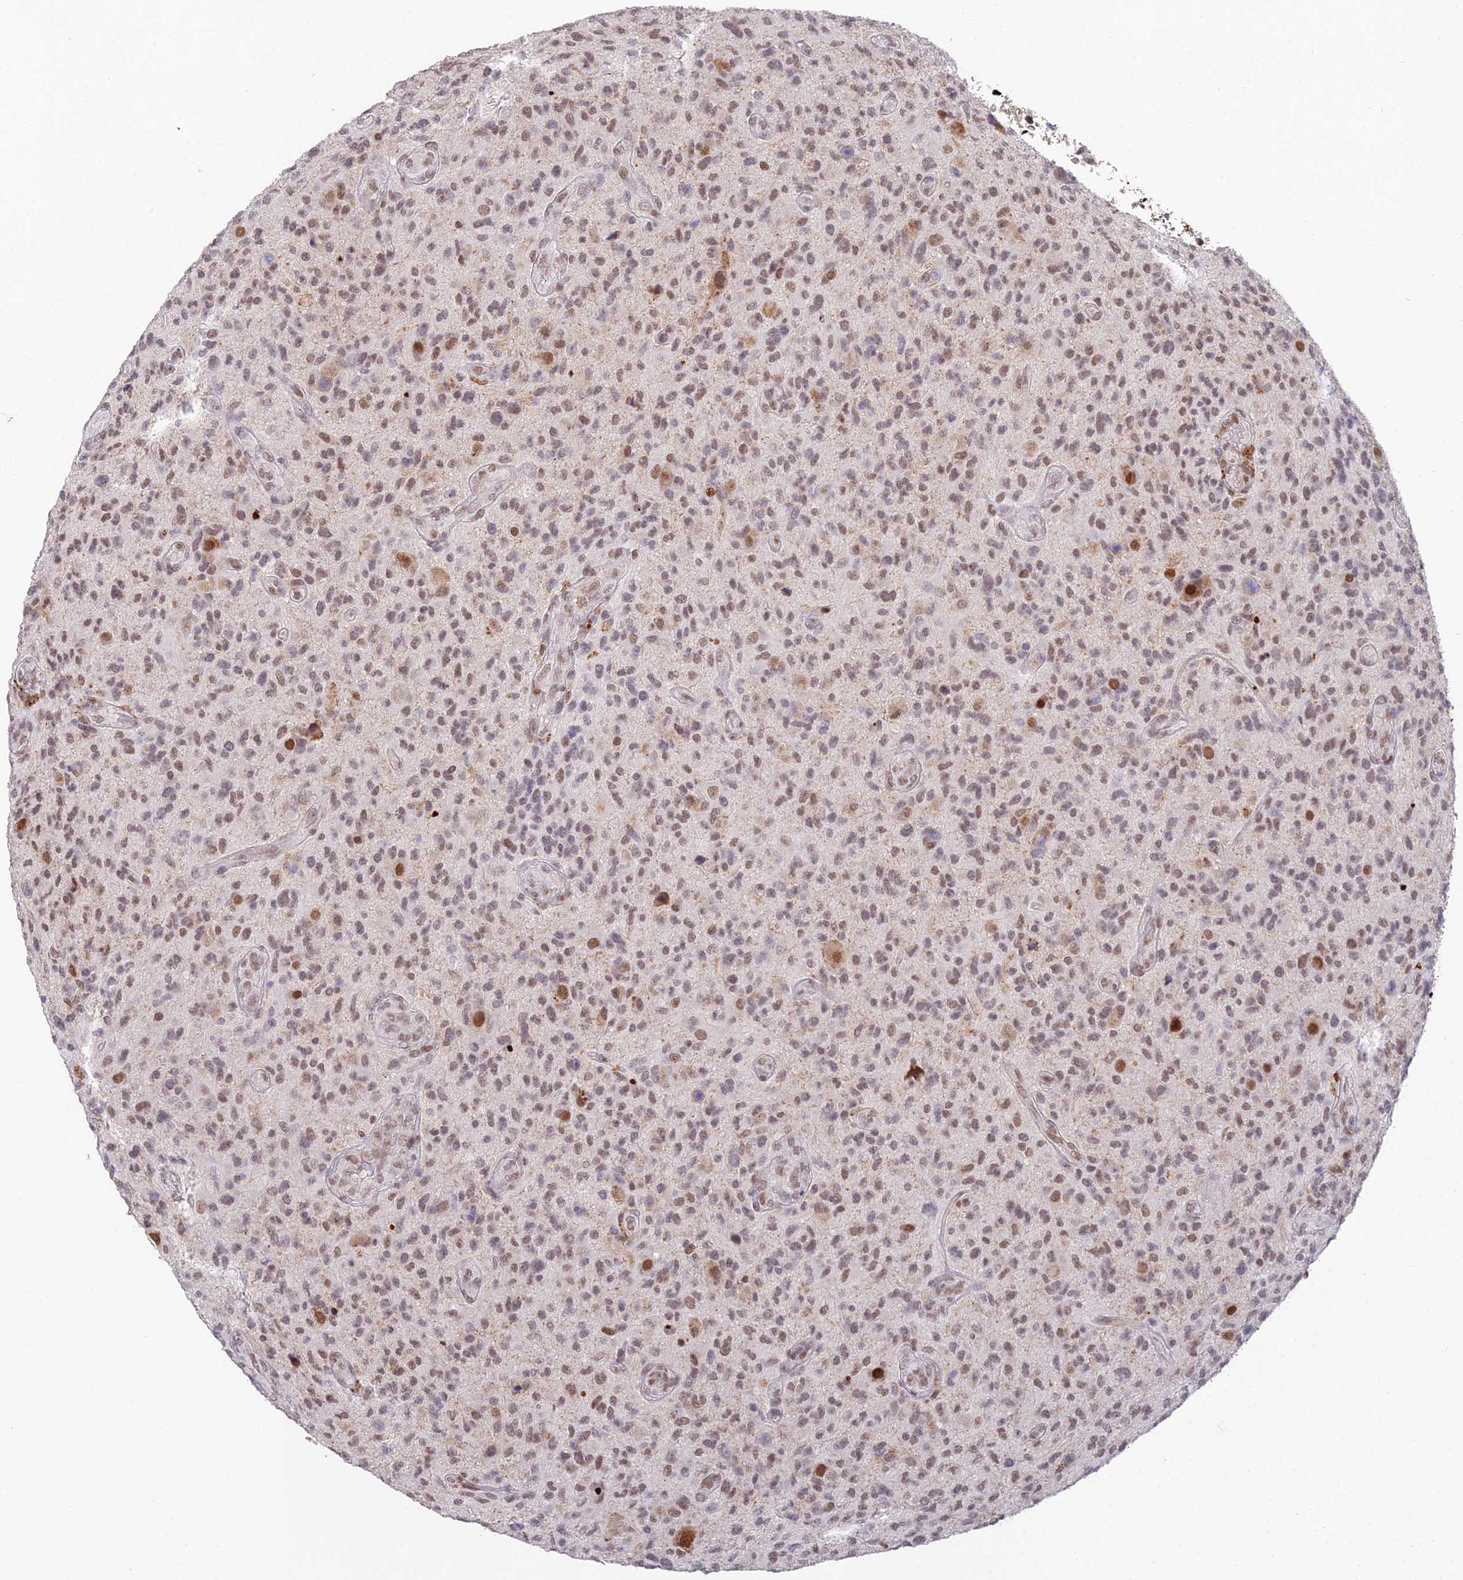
{"staining": {"intensity": "moderate", "quantity": ">75%", "location": "nuclear"}, "tissue": "glioma", "cell_type": "Tumor cells", "image_type": "cancer", "snomed": [{"axis": "morphology", "description": "Glioma, malignant, High grade"}, {"axis": "topography", "description": "Brain"}], "caption": "Immunohistochemistry (IHC) image of neoplastic tissue: malignant high-grade glioma stained using immunohistochemistry (IHC) exhibits medium levels of moderate protein expression localized specifically in the nuclear of tumor cells, appearing as a nuclear brown color.", "gene": "ABHD17A", "patient": {"sex": "male", "age": 47}}